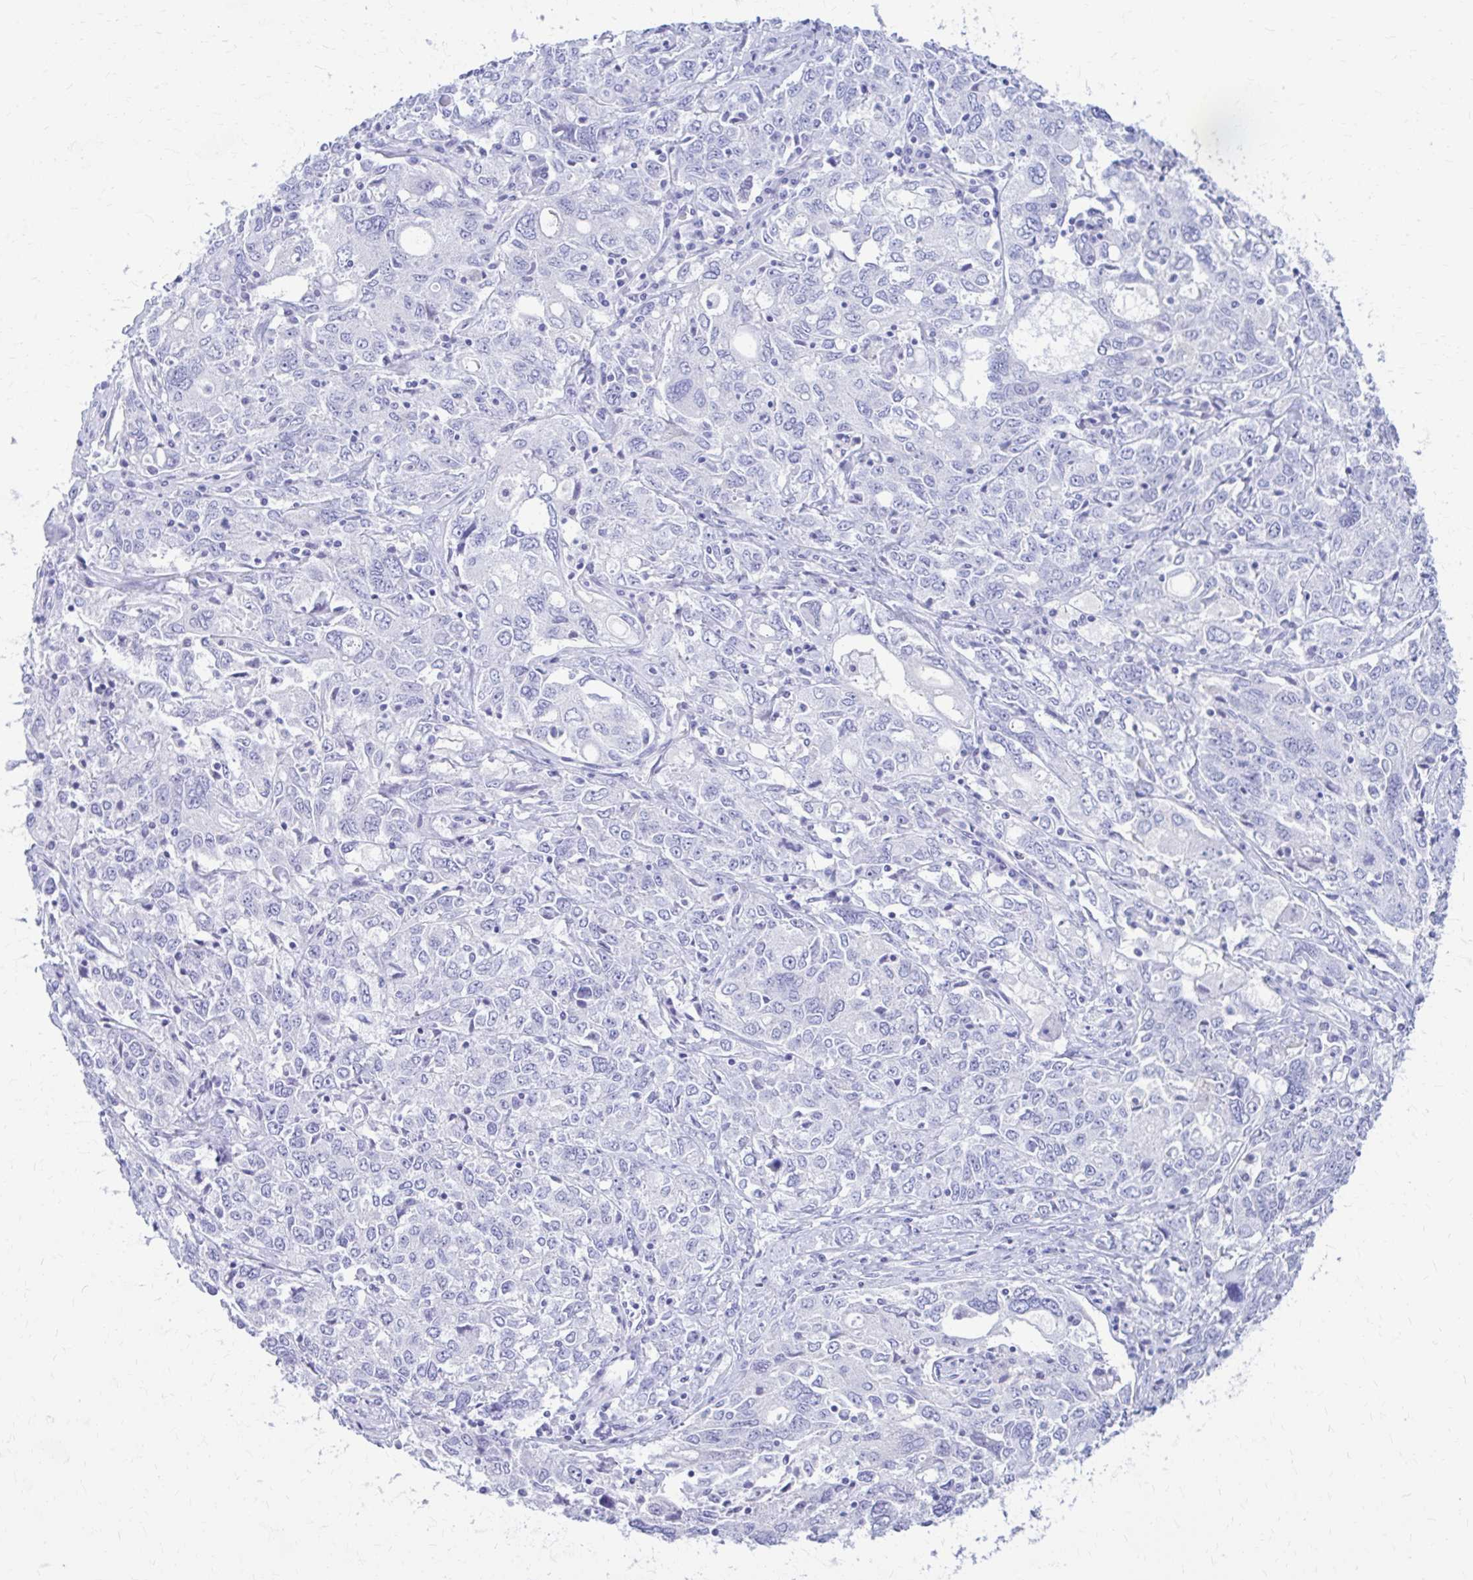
{"staining": {"intensity": "negative", "quantity": "none", "location": "none"}, "tissue": "ovarian cancer", "cell_type": "Tumor cells", "image_type": "cancer", "snomed": [{"axis": "morphology", "description": "Carcinoma, endometroid"}, {"axis": "topography", "description": "Ovary"}], "caption": "An immunohistochemistry (IHC) photomicrograph of ovarian cancer is shown. There is no staining in tumor cells of ovarian cancer.", "gene": "NSG2", "patient": {"sex": "female", "age": 62}}